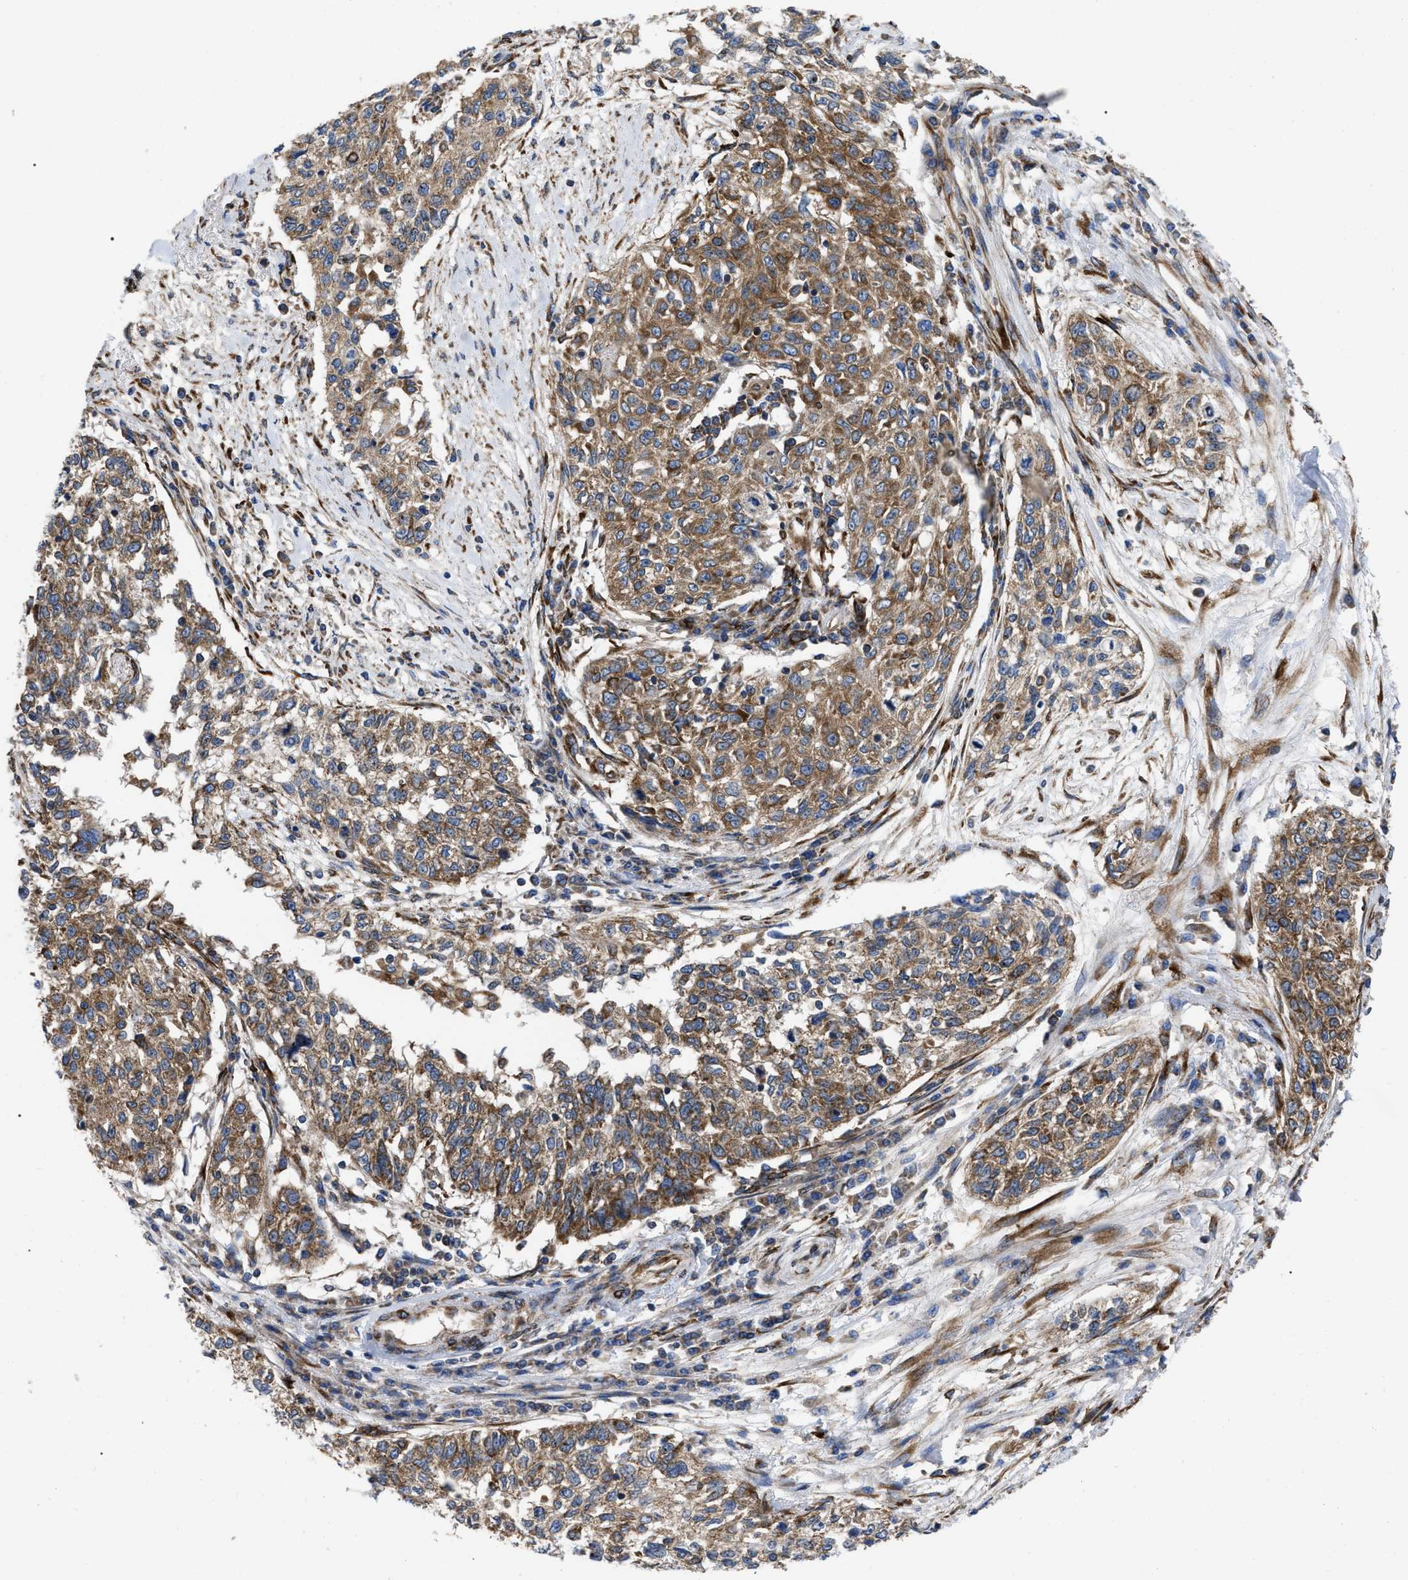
{"staining": {"intensity": "moderate", "quantity": ">75%", "location": "cytoplasmic/membranous"}, "tissue": "cervical cancer", "cell_type": "Tumor cells", "image_type": "cancer", "snomed": [{"axis": "morphology", "description": "Squamous cell carcinoma, NOS"}, {"axis": "topography", "description": "Cervix"}], "caption": "Squamous cell carcinoma (cervical) stained with DAB immunohistochemistry exhibits medium levels of moderate cytoplasmic/membranous positivity in approximately >75% of tumor cells.", "gene": "FAM120A", "patient": {"sex": "female", "age": 57}}